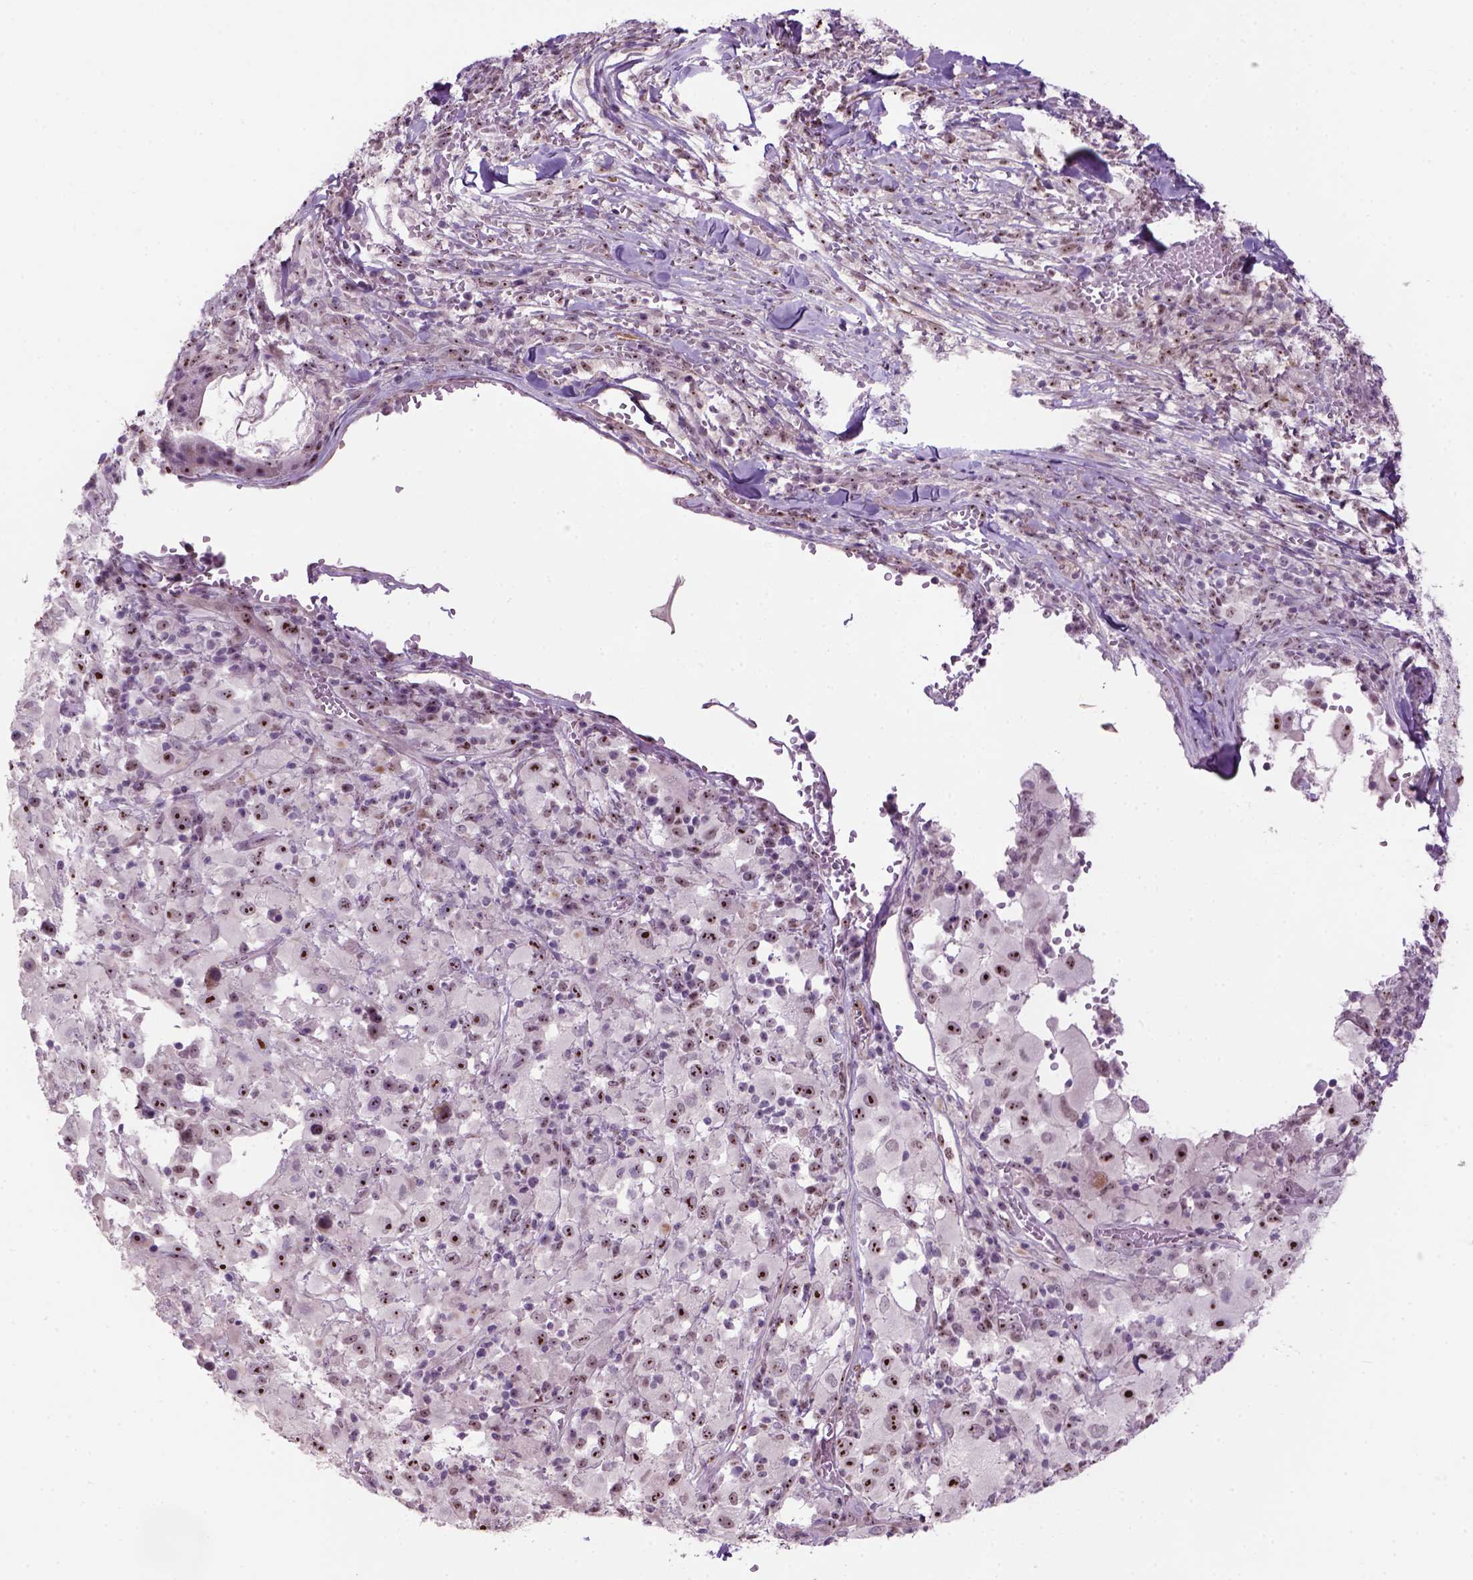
{"staining": {"intensity": "strong", "quantity": ">75%", "location": "nuclear"}, "tissue": "melanoma", "cell_type": "Tumor cells", "image_type": "cancer", "snomed": [{"axis": "morphology", "description": "Malignant melanoma, Metastatic site"}, {"axis": "topography", "description": "Soft tissue"}], "caption": "Malignant melanoma (metastatic site) stained with a protein marker reveals strong staining in tumor cells.", "gene": "RRS1", "patient": {"sex": "male", "age": 50}}